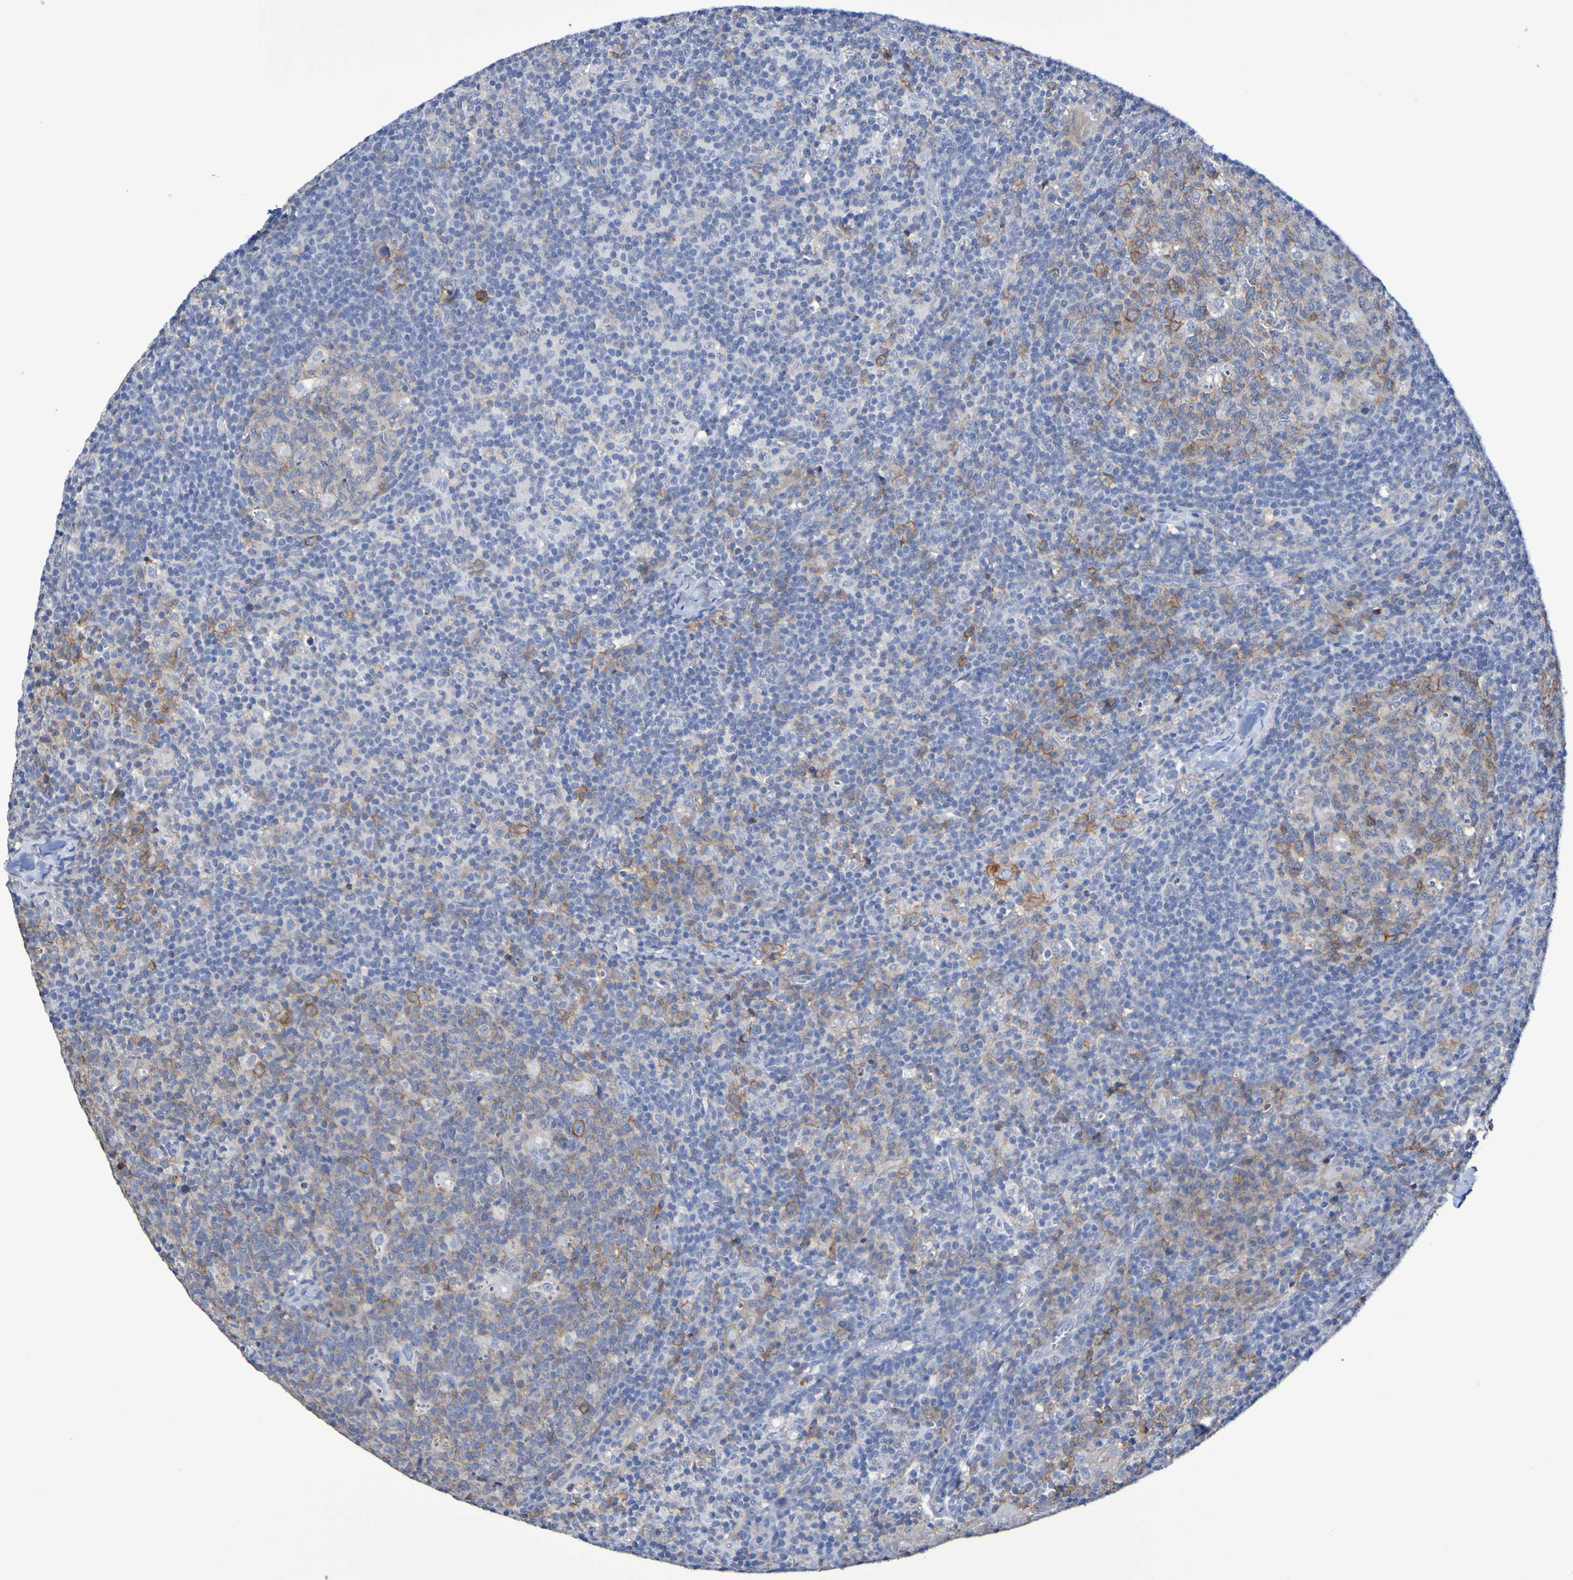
{"staining": {"intensity": "weak", "quantity": "25%-75%", "location": "cytoplasmic/membranous"}, "tissue": "lymph node", "cell_type": "Germinal center cells", "image_type": "normal", "snomed": [{"axis": "morphology", "description": "Normal tissue, NOS"}, {"axis": "morphology", "description": "Inflammation, NOS"}, {"axis": "topography", "description": "Lymph node"}], "caption": "Normal lymph node was stained to show a protein in brown. There is low levels of weak cytoplasmic/membranous positivity in about 25%-75% of germinal center cells. Immunohistochemistry (ihc) stains the protein in brown and the nuclei are stained blue.", "gene": "SLC3A2", "patient": {"sex": "male", "age": 55}}